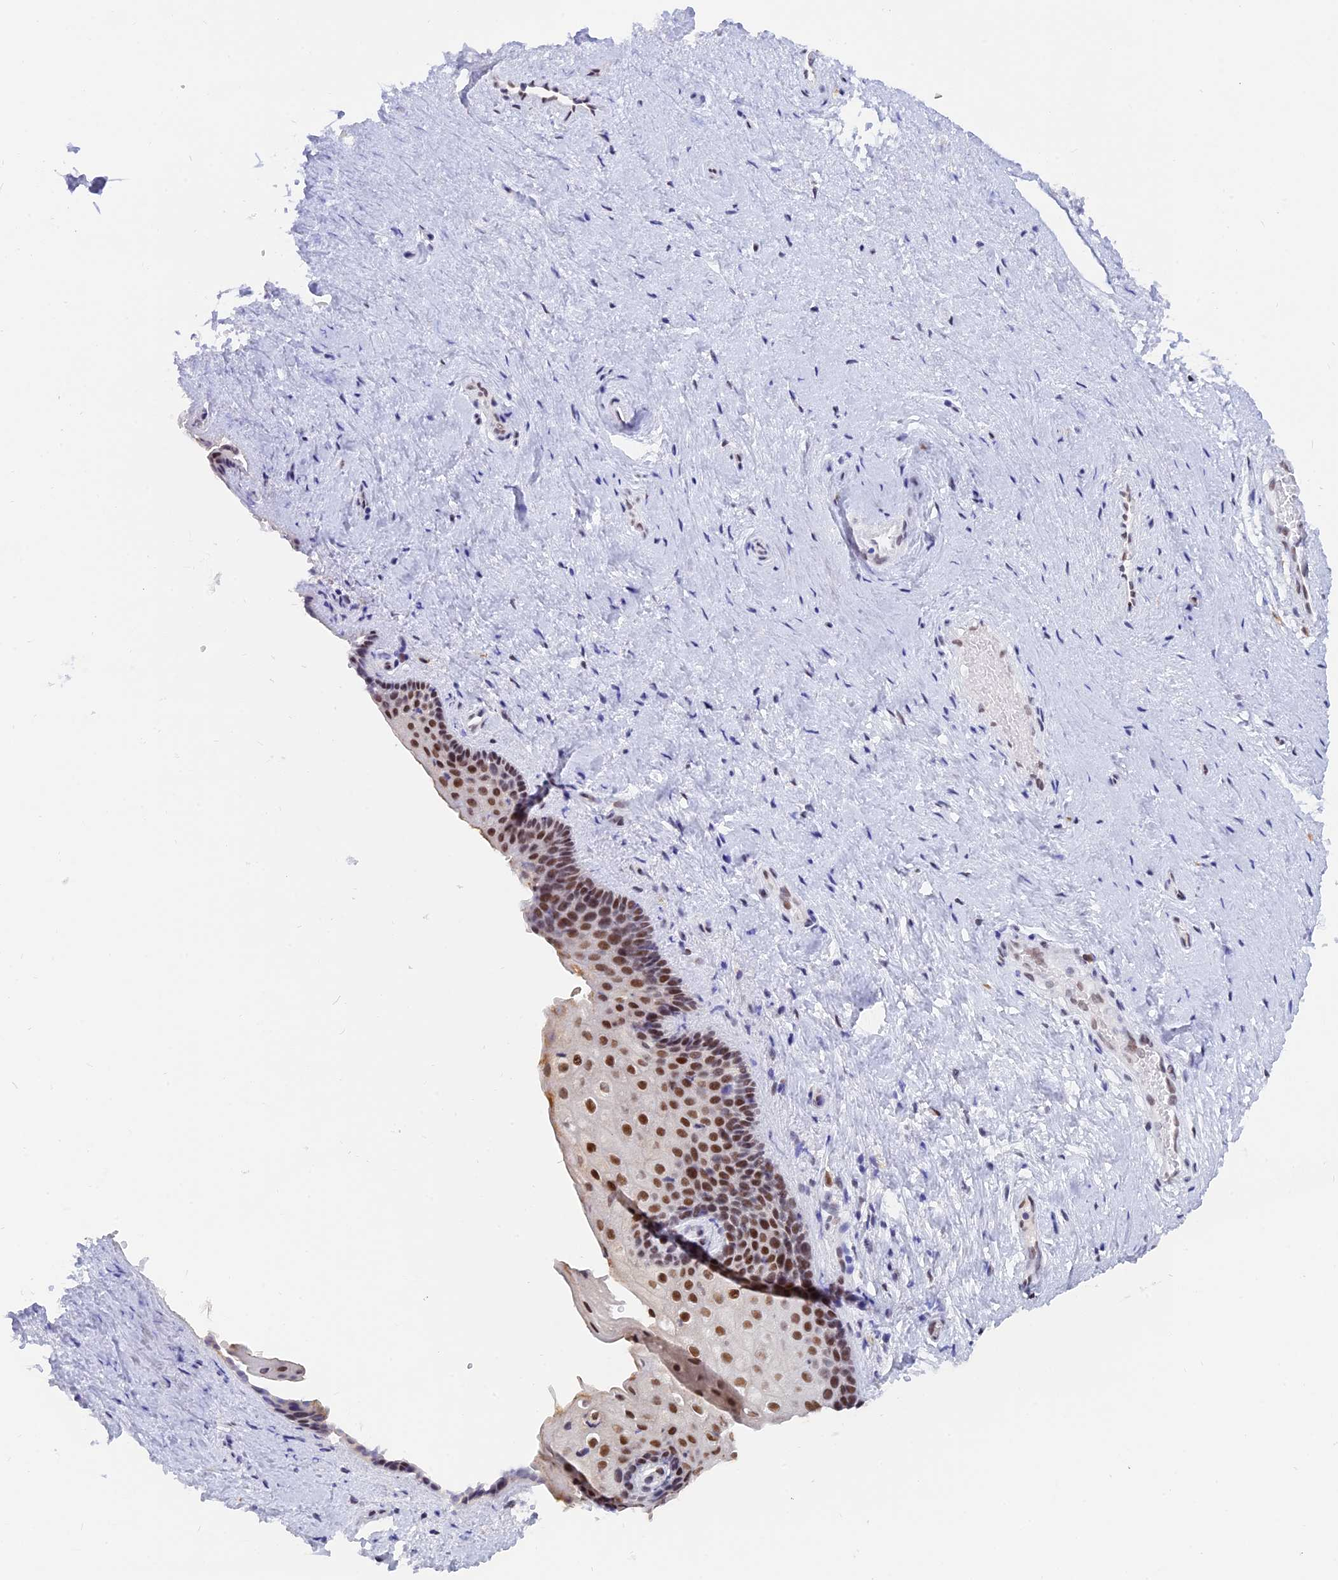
{"staining": {"intensity": "moderate", "quantity": ">75%", "location": "nuclear"}, "tissue": "vagina", "cell_type": "Squamous epithelial cells", "image_type": "normal", "snomed": [{"axis": "morphology", "description": "Normal tissue, NOS"}, {"axis": "topography", "description": "Vagina"}], "caption": "This photomicrograph exhibits benign vagina stained with immunohistochemistry (IHC) to label a protein in brown. The nuclear of squamous epithelial cells show moderate positivity for the protein. Nuclei are counter-stained blue.", "gene": "DPY30", "patient": {"sex": "female", "age": 46}}